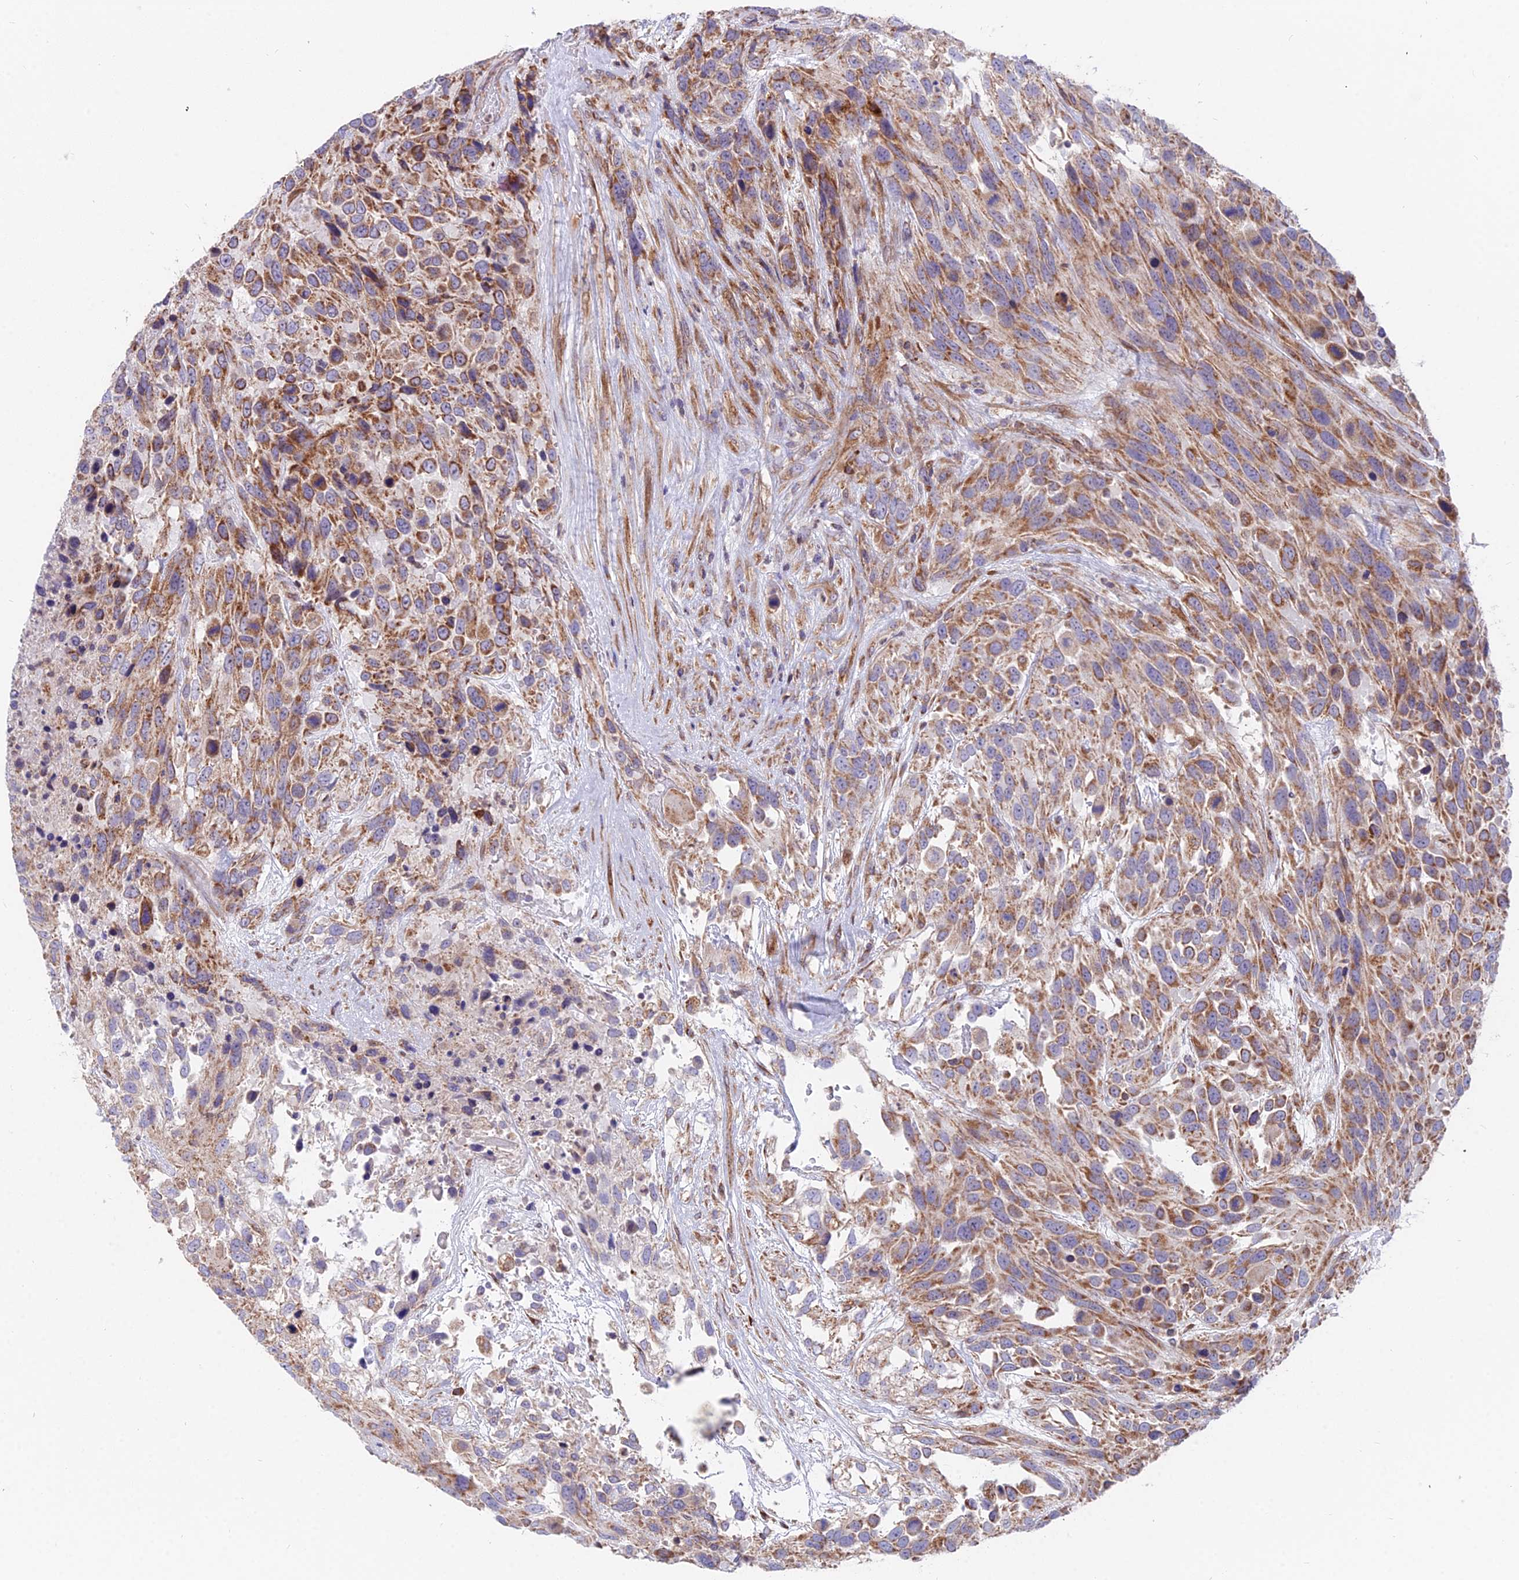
{"staining": {"intensity": "moderate", "quantity": ">75%", "location": "cytoplasmic/membranous"}, "tissue": "urothelial cancer", "cell_type": "Tumor cells", "image_type": "cancer", "snomed": [{"axis": "morphology", "description": "Urothelial carcinoma, High grade"}, {"axis": "topography", "description": "Urinary bladder"}], "caption": "Protein staining displays moderate cytoplasmic/membranous staining in about >75% of tumor cells in high-grade urothelial carcinoma.", "gene": "TBC1D20", "patient": {"sex": "female", "age": 70}}